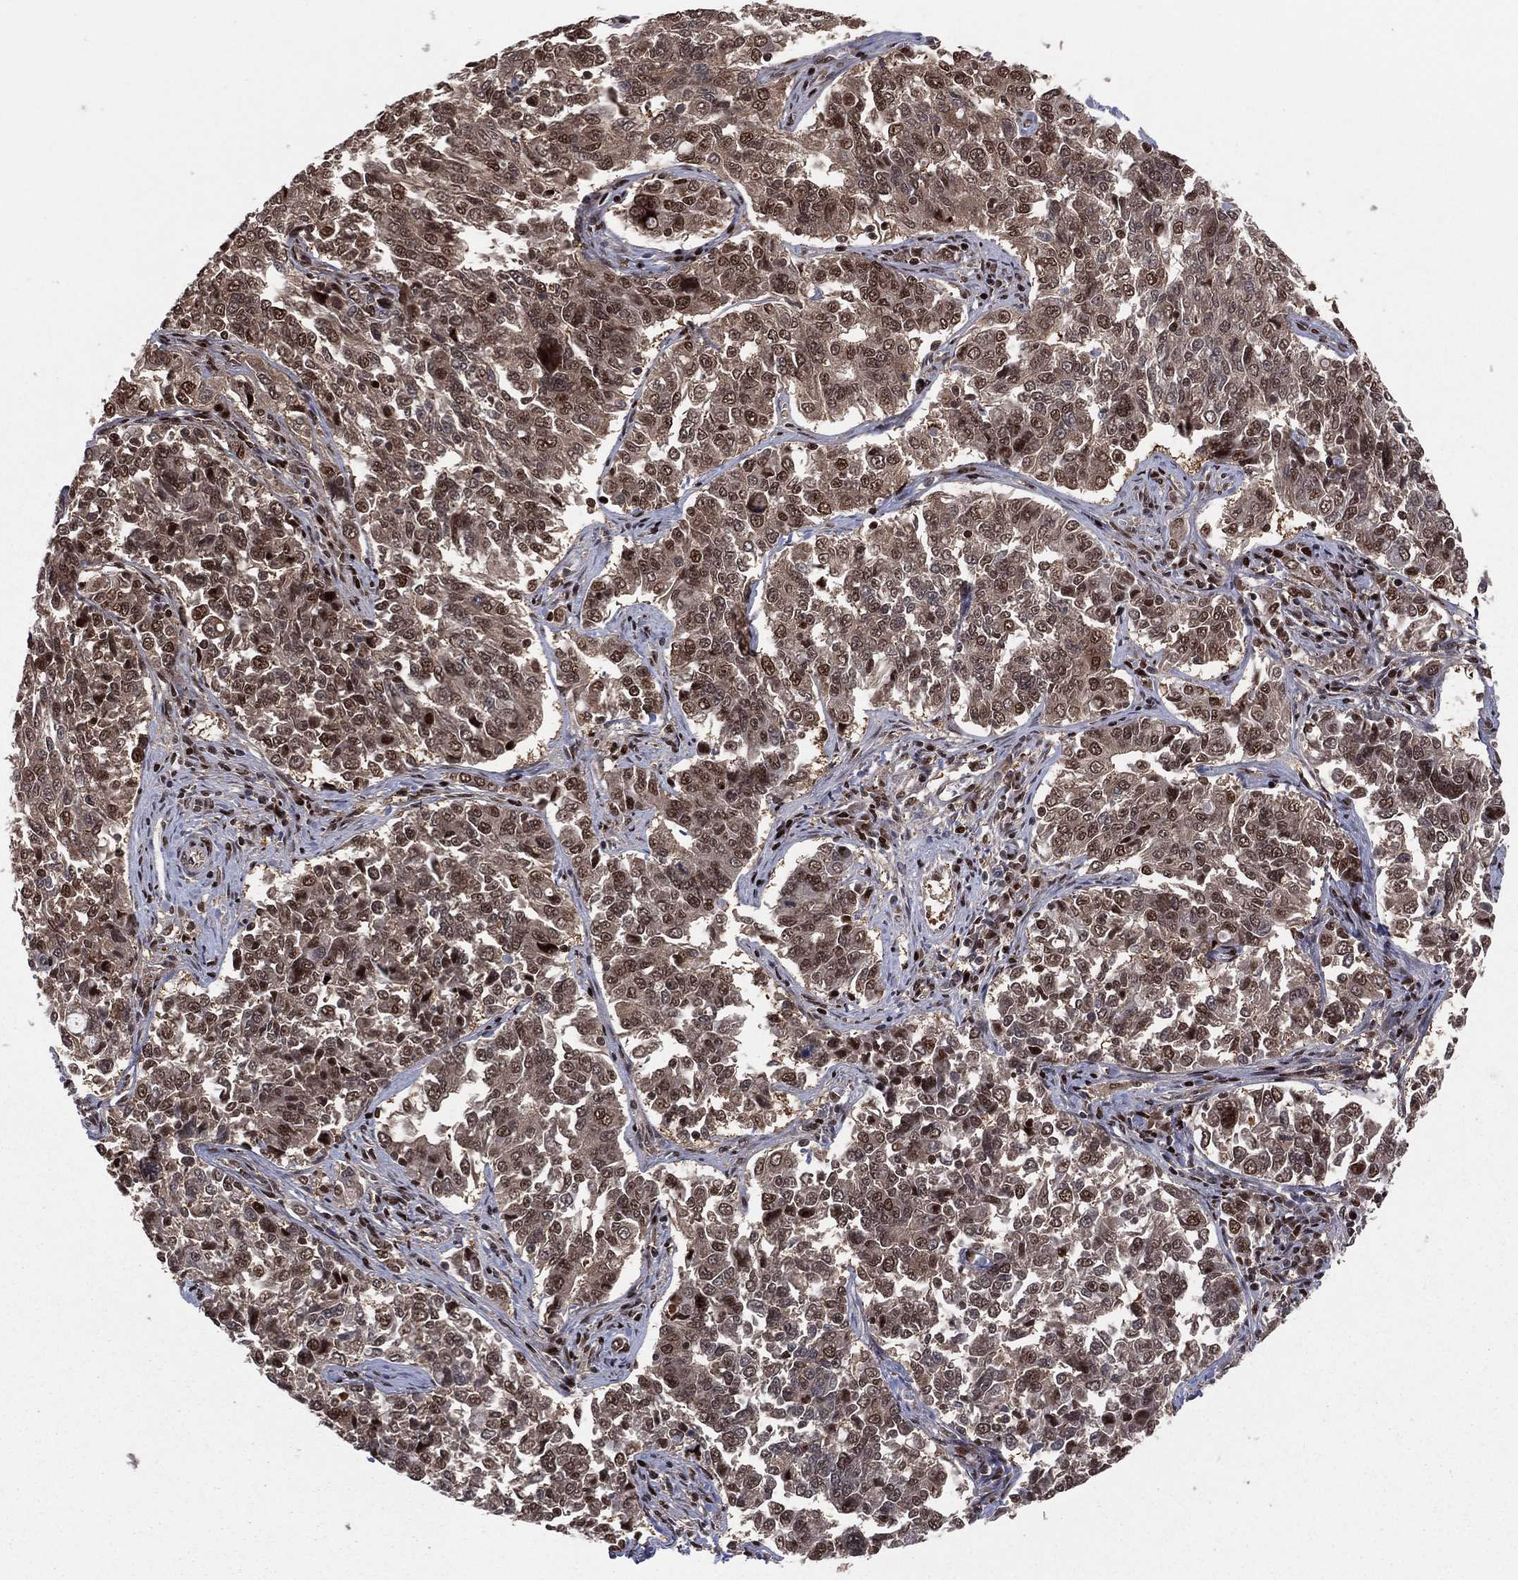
{"staining": {"intensity": "strong", "quantity": ">75%", "location": "cytoplasmic/membranous,nuclear"}, "tissue": "endometrial cancer", "cell_type": "Tumor cells", "image_type": "cancer", "snomed": [{"axis": "morphology", "description": "Adenocarcinoma, NOS"}, {"axis": "topography", "description": "Endometrium"}], "caption": "The histopathology image displays staining of endometrial cancer, revealing strong cytoplasmic/membranous and nuclear protein expression (brown color) within tumor cells.", "gene": "PSMA1", "patient": {"sex": "female", "age": 43}}